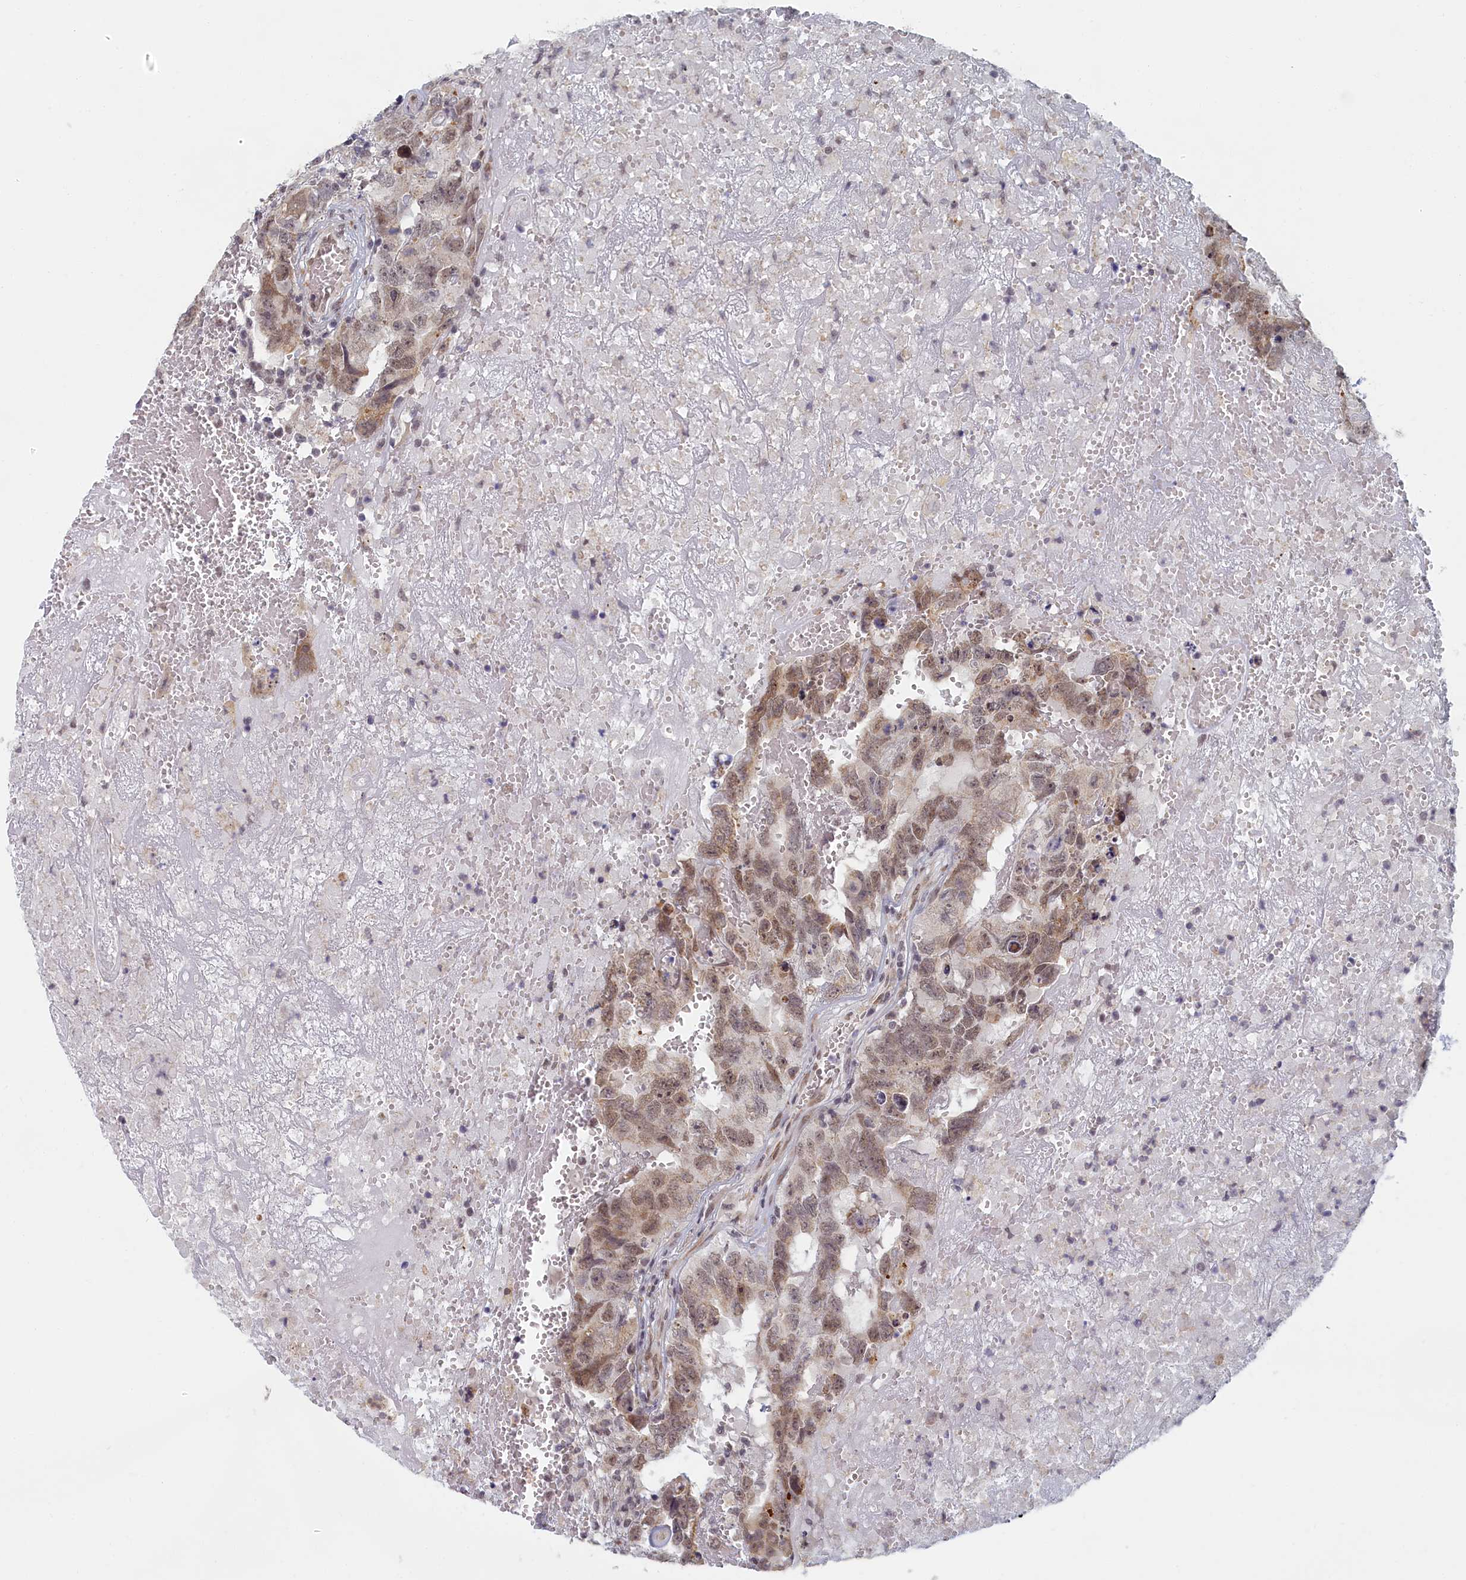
{"staining": {"intensity": "weak", "quantity": "<25%", "location": "cytoplasmic/membranous,nuclear"}, "tissue": "testis cancer", "cell_type": "Tumor cells", "image_type": "cancer", "snomed": [{"axis": "morphology", "description": "Carcinoma, Embryonal, NOS"}, {"axis": "topography", "description": "Testis"}], "caption": "Human testis cancer (embryonal carcinoma) stained for a protein using immunohistochemistry (IHC) demonstrates no staining in tumor cells.", "gene": "DNAJC17", "patient": {"sex": "male", "age": 45}}